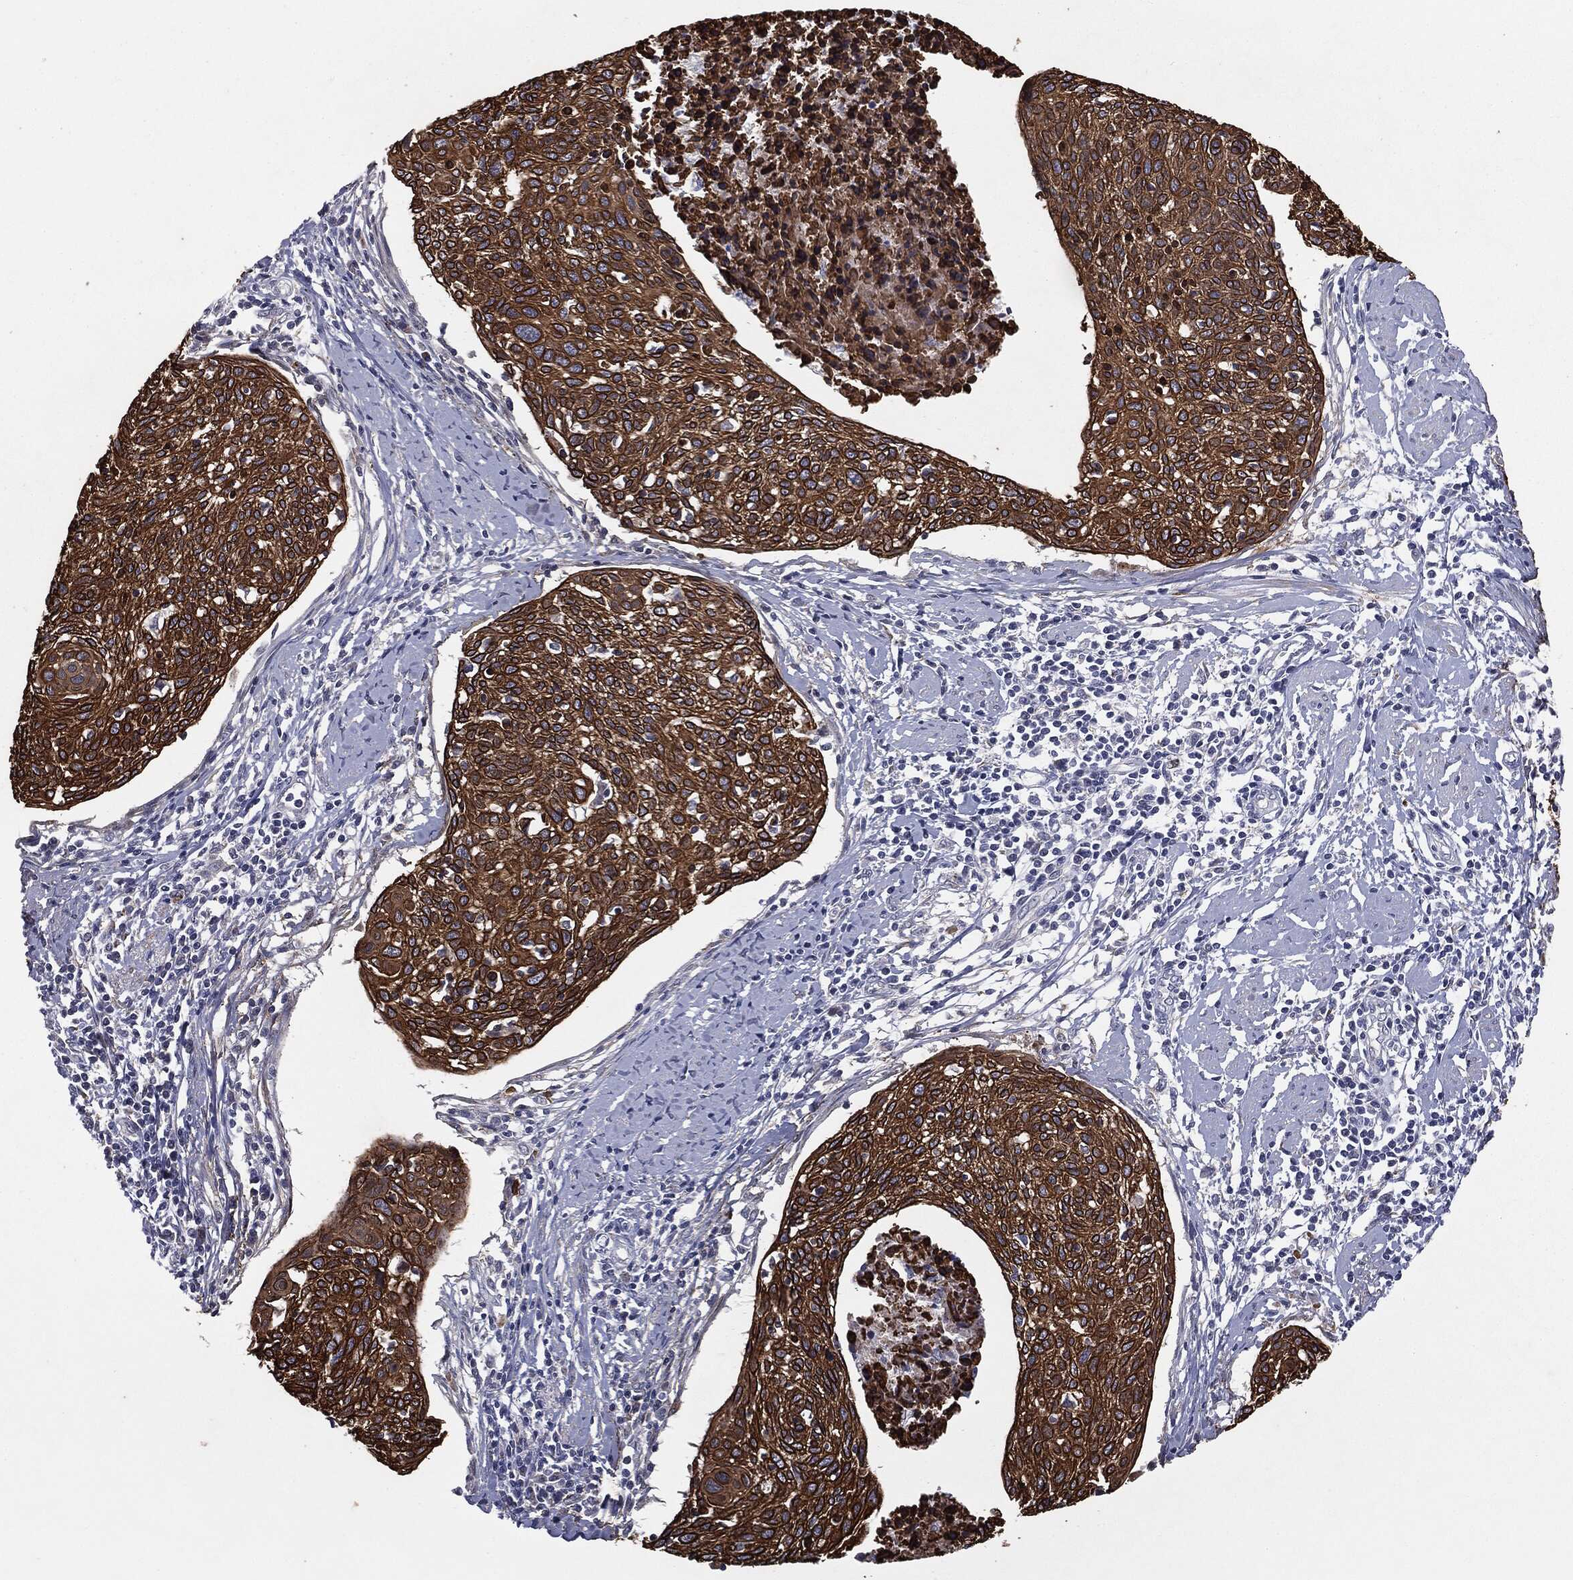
{"staining": {"intensity": "strong", "quantity": ">75%", "location": "cytoplasmic/membranous"}, "tissue": "cervical cancer", "cell_type": "Tumor cells", "image_type": "cancer", "snomed": [{"axis": "morphology", "description": "Squamous cell carcinoma, NOS"}, {"axis": "topography", "description": "Cervix"}], "caption": "Immunohistochemical staining of human cervical cancer exhibits high levels of strong cytoplasmic/membranous expression in approximately >75% of tumor cells.", "gene": "KRT5", "patient": {"sex": "female", "age": 49}}